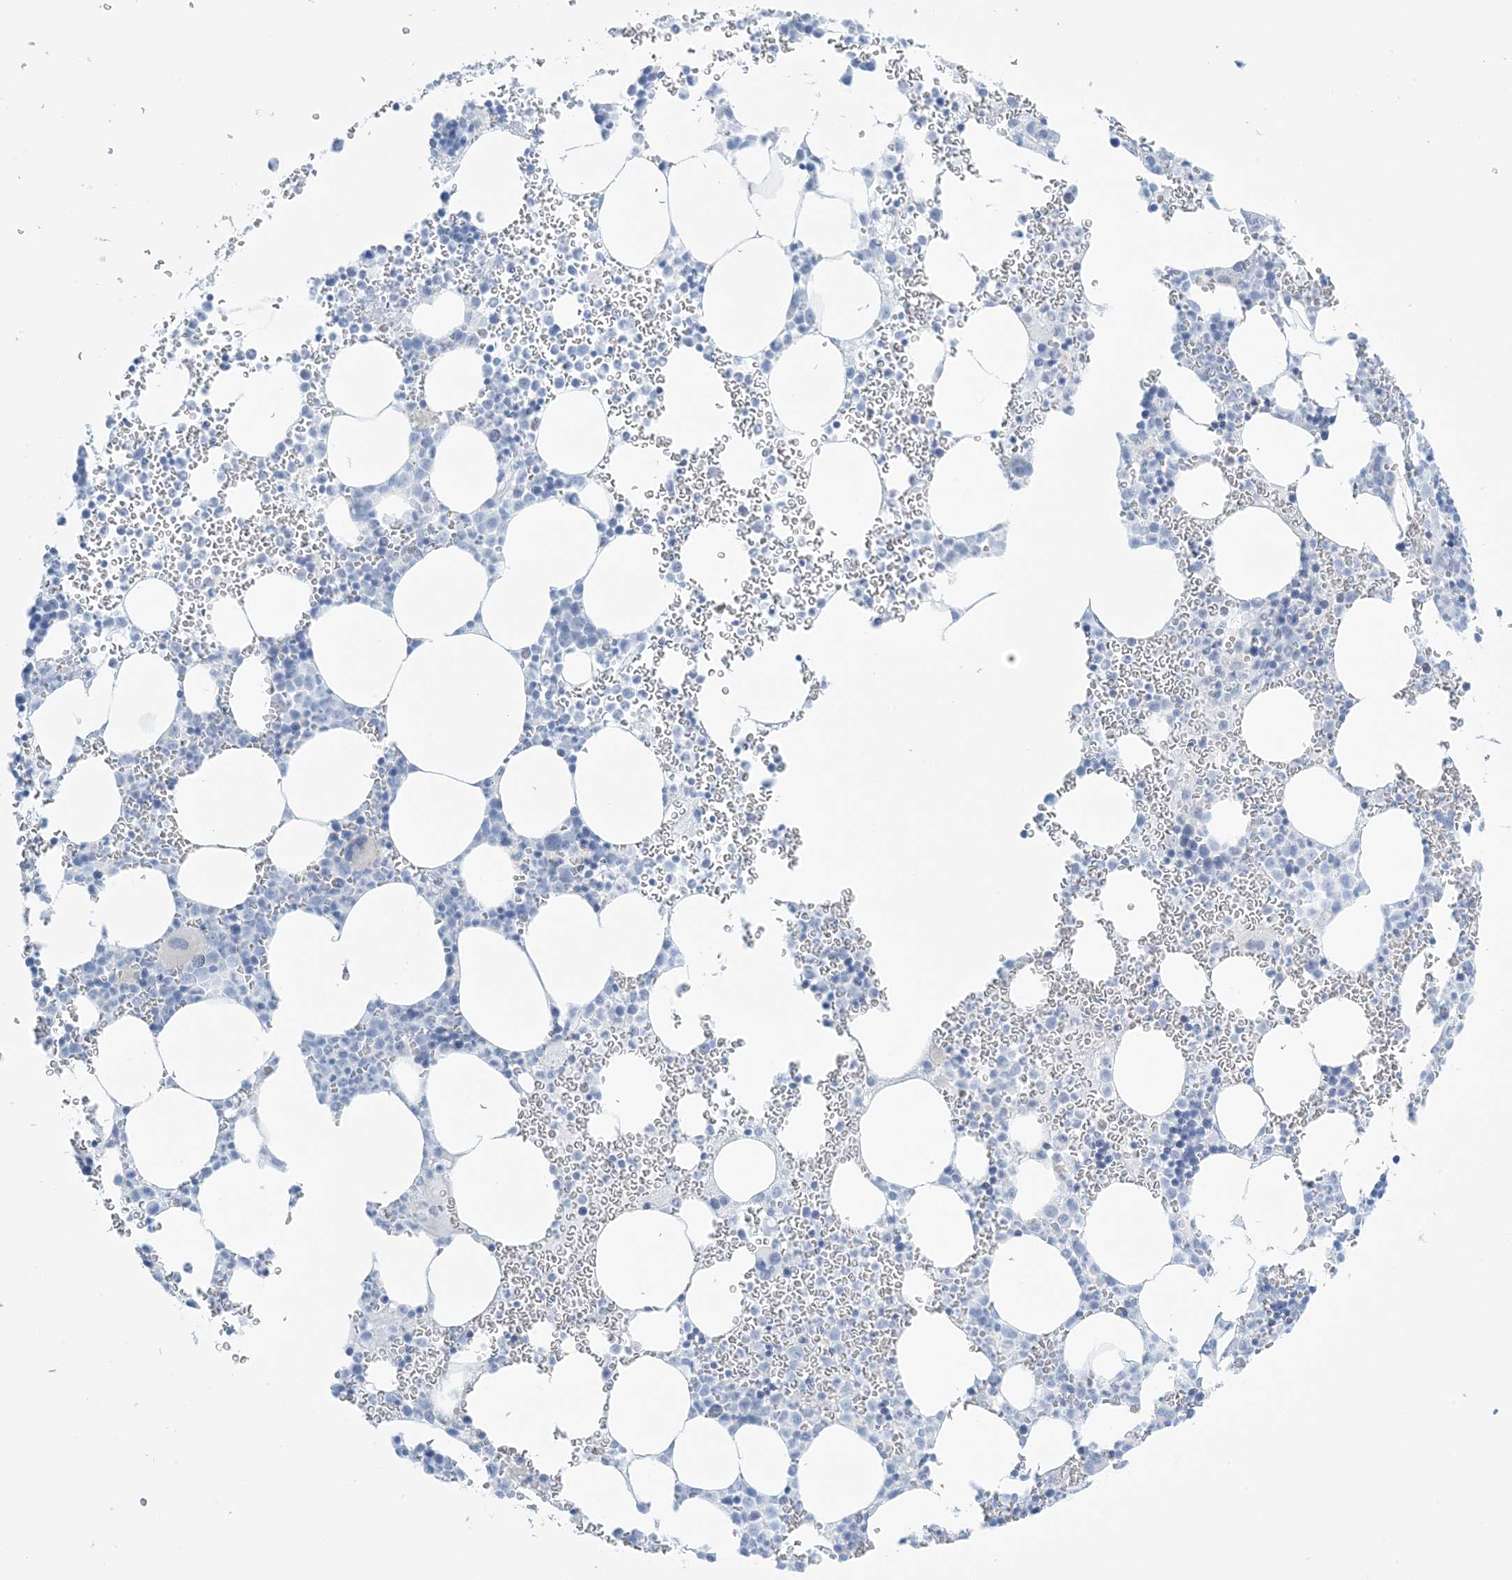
{"staining": {"intensity": "negative", "quantity": "none", "location": "none"}, "tissue": "bone marrow", "cell_type": "Hematopoietic cells", "image_type": "normal", "snomed": [{"axis": "morphology", "description": "Normal tissue, NOS"}, {"axis": "topography", "description": "Bone marrow"}], "caption": "IHC micrograph of benign bone marrow: bone marrow stained with DAB (3,3'-diaminobenzidine) exhibits no significant protein staining in hematopoietic cells.", "gene": "AGXT", "patient": {"sex": "female", "age": 78}}